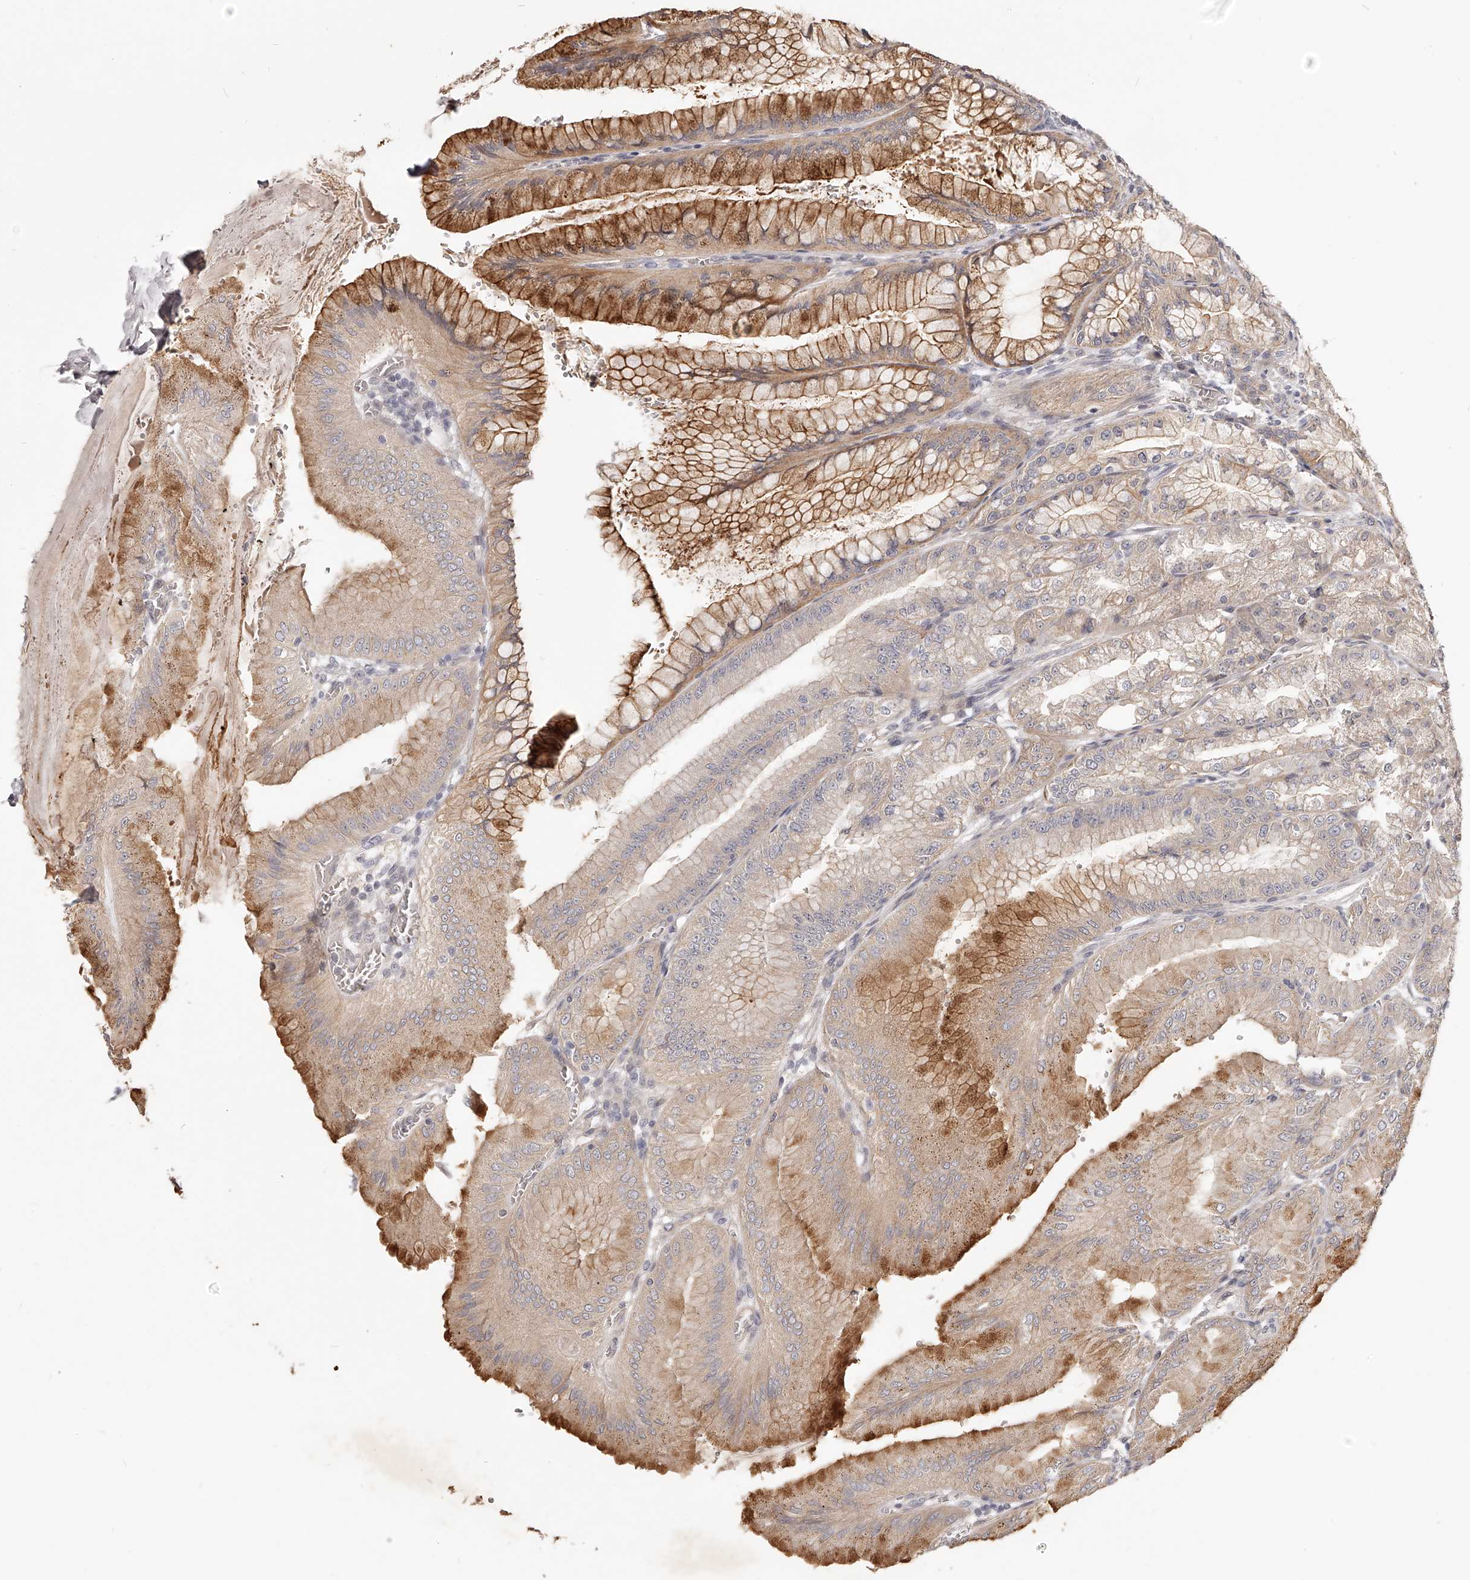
{"staining": {"intensity": "moderate", "quantity": "25%-75%", "location": "cytoplasmic/membranous"}, "tissue": "stomach", "cell_type": "Glandular cells", "image_type": "normal", "snomed": [{"axis": "morphology", "description": "Normal tissue, NOS"}, {"axis": "topography", "description": "Stomach, lower"}], "caption": "Glandular cells demonstrate medium levels of moderate cytoplasmic/membranous expression in approximately 25%-75% of cells in benign stomach. Nuclei are stained in blue.", "gene": "ZNF582", "patient": {"sex": "male", "age": 71}}